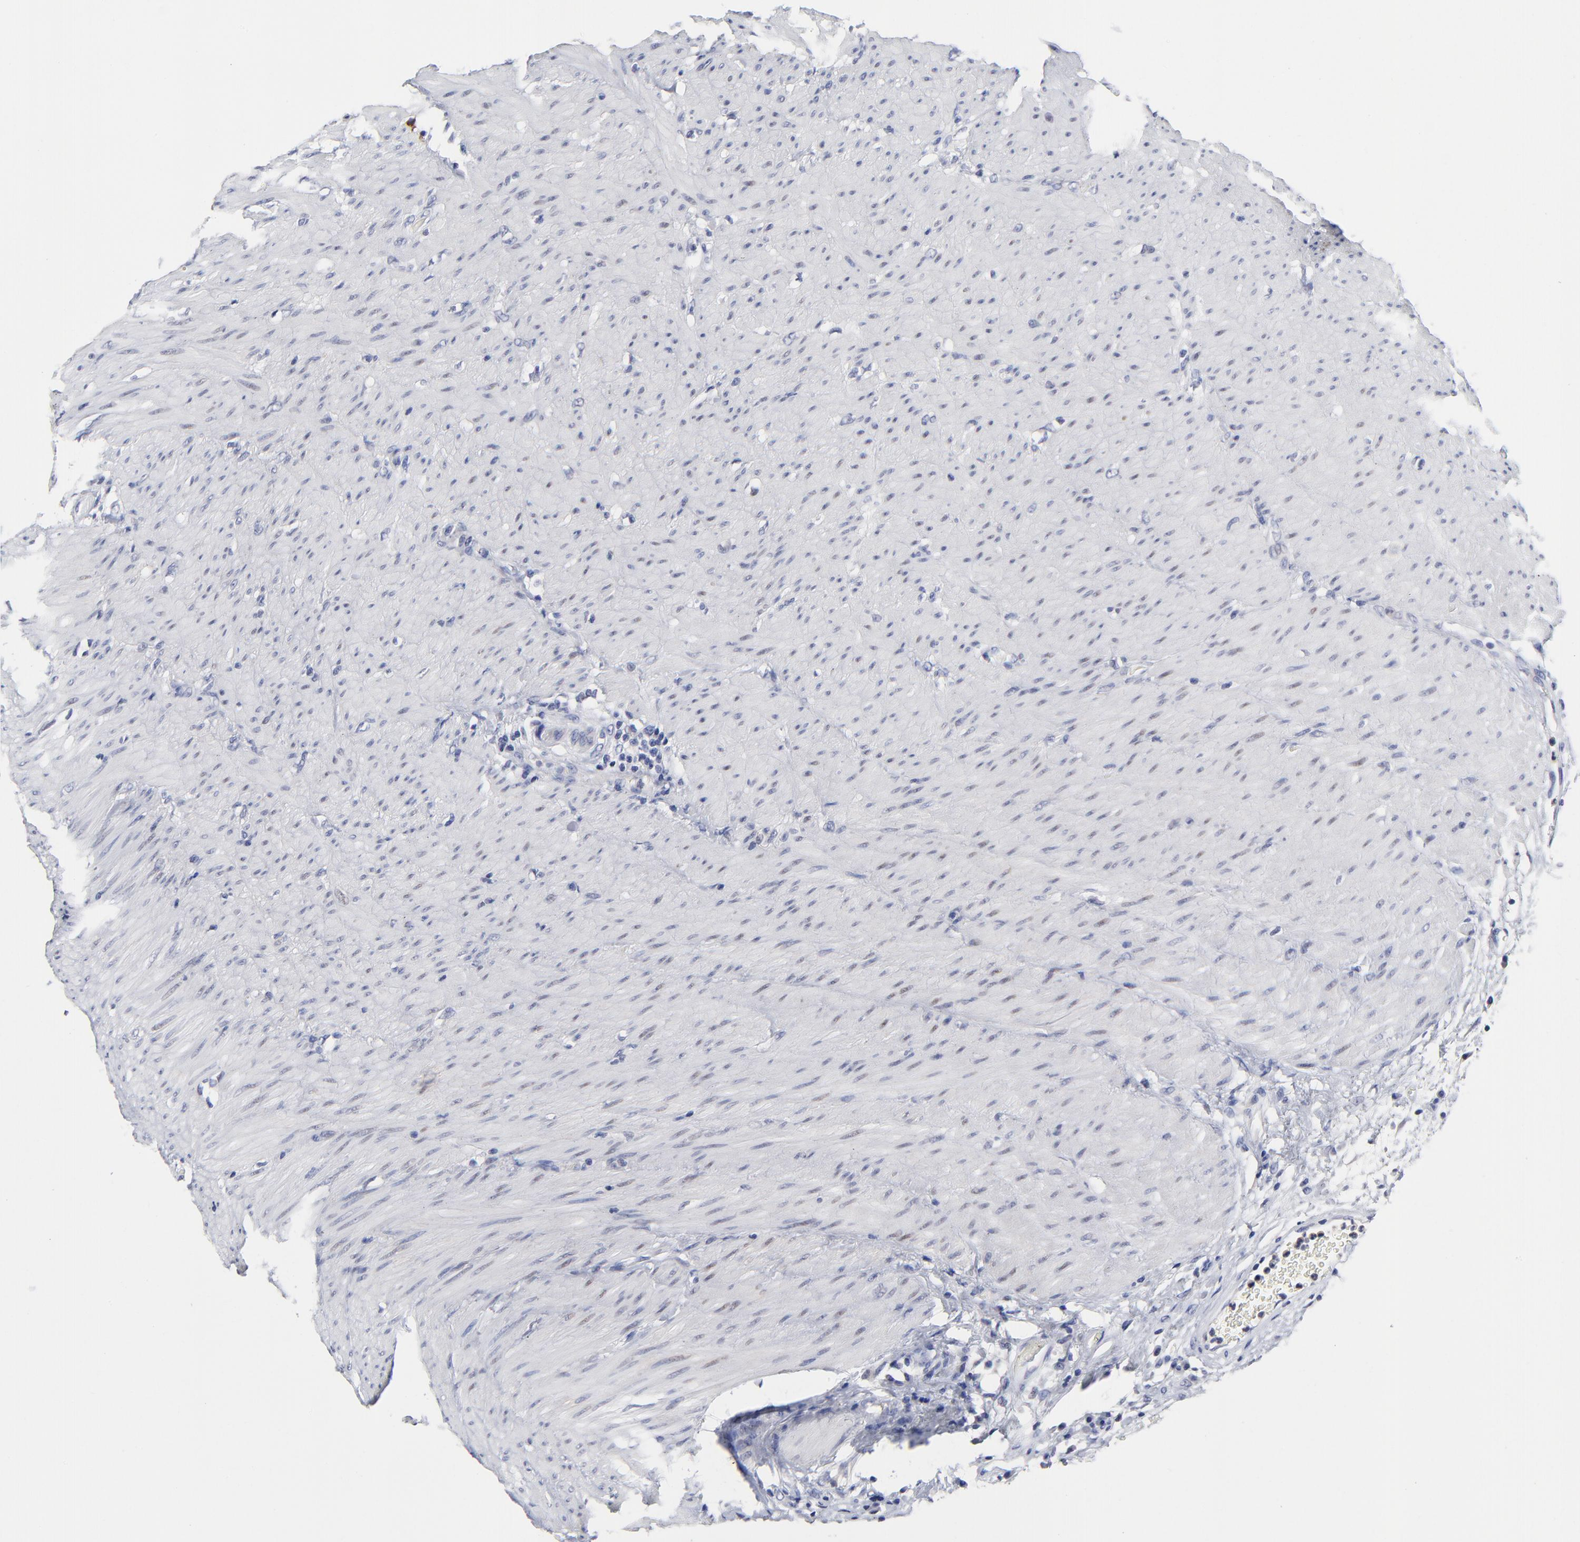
{"staining": {"intensity": "negative", "quantity": "none", "location": "none"}, "tissue": "colorectal cancer", "cell_type": "Tumor cells", "image_type": "cancer", "snomed": [{"axis": "morphology", "description": "Adenocarcinoma, NOS"}, {"axis": "topography", "description": "Colon"}], "caption": "IHC histopathology image of colorectal cancer stained for a protein (brown), which reveals no positivity in tumor cells.", "gene": "CXADR", "patient": {"sex": "male", "age": 54}}